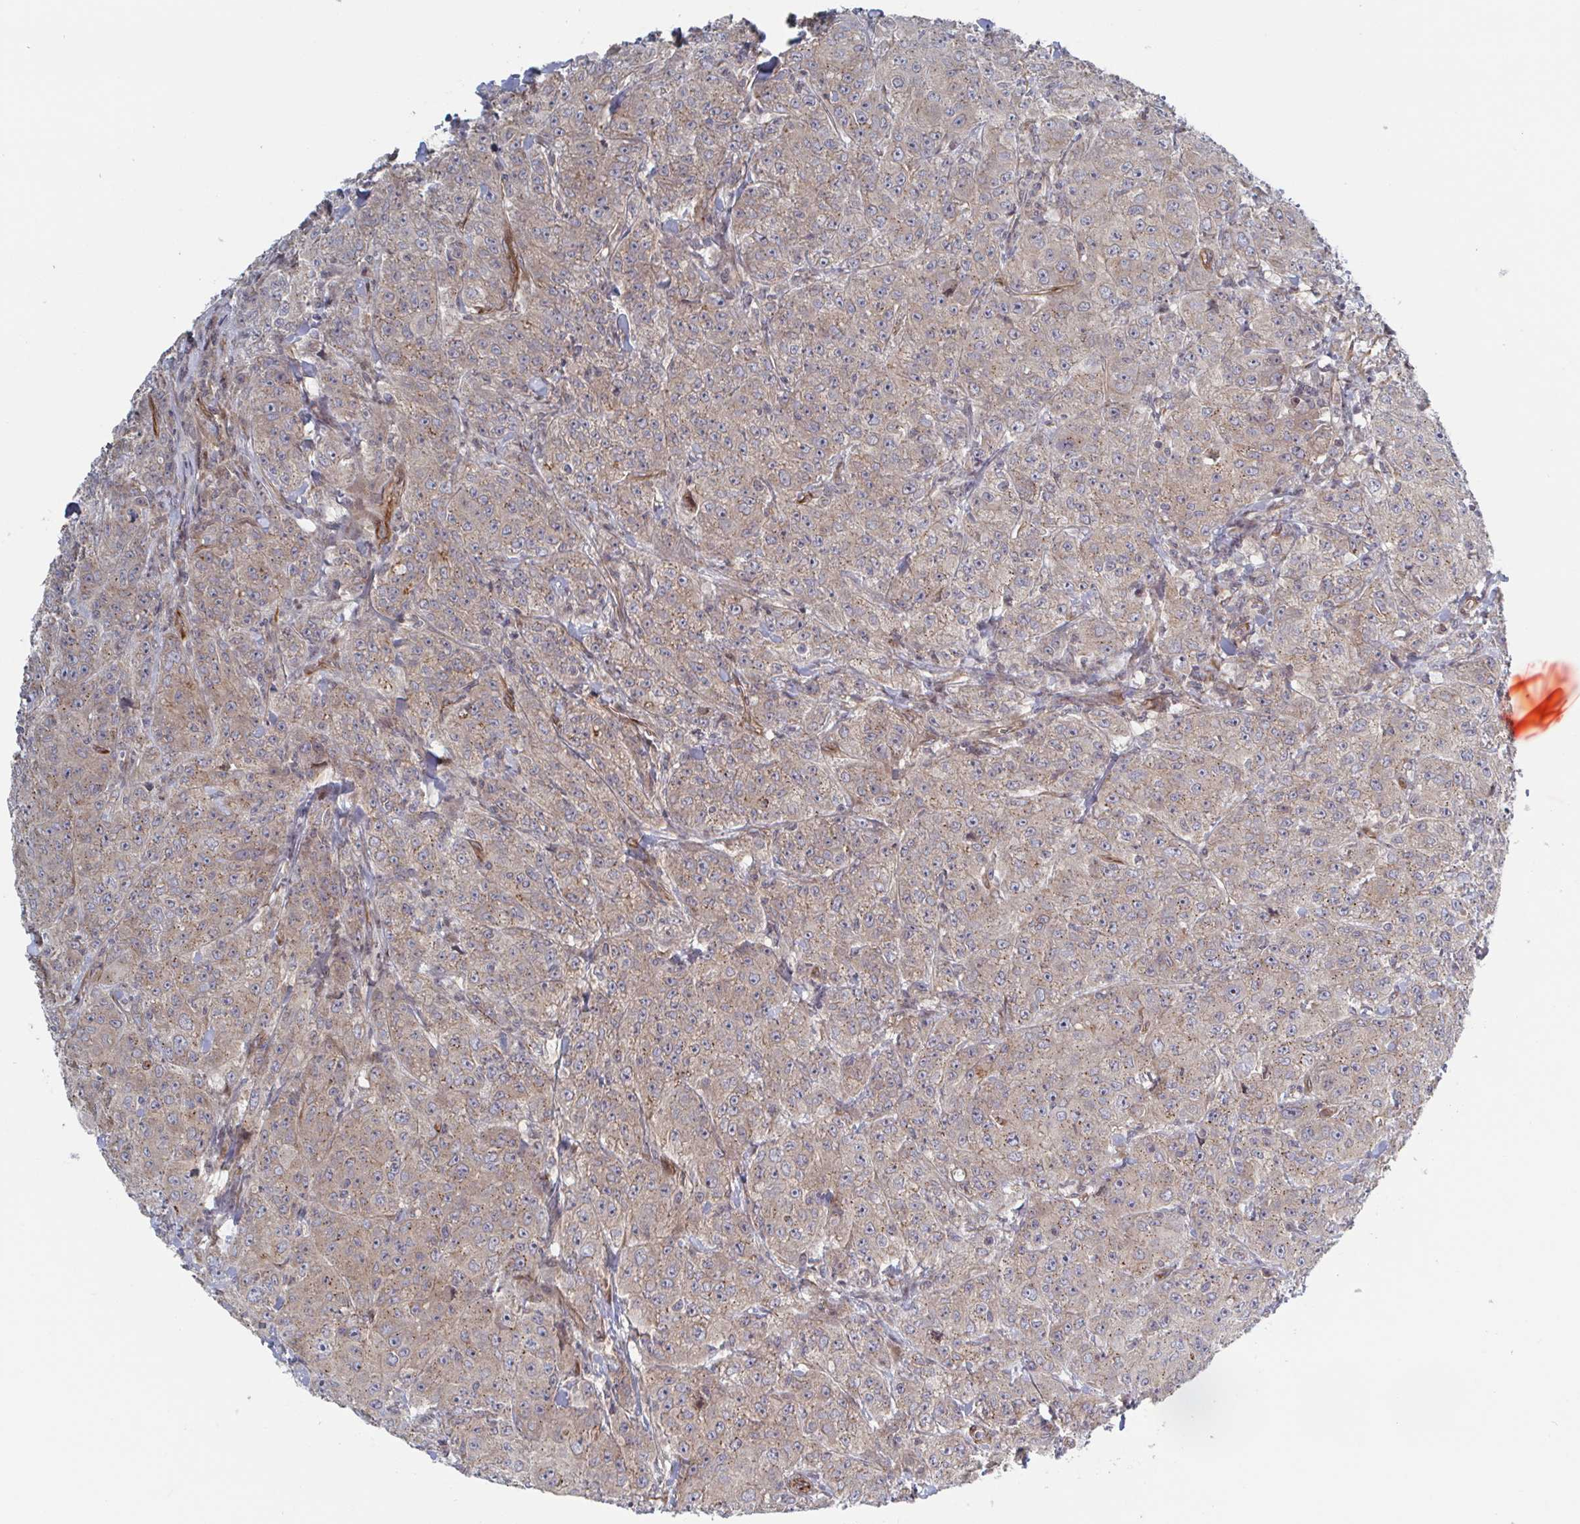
{"staining": {"intensity": "weak", "quantity": ">75%", "location": "cytoplasmic/membranous"}, "tissue": "breast cancer", "cell_type": "Tumor cells", "image_type": "cancer", "snomed": [{"axis": "morphology", "description": "Normal tissue, NOS"}, {"axis": "morphology", "description": "Duct carcinoma"}, {"axis": "topography", "description": "Breast"}], "caption": "Immunohistochemical staining of breast cancer reveals weak cytoplasmic/membranous protein staining in about >75% of tumor cells.", "gene": "DVL3", "patient": {"sex": "female", "age": 43}}